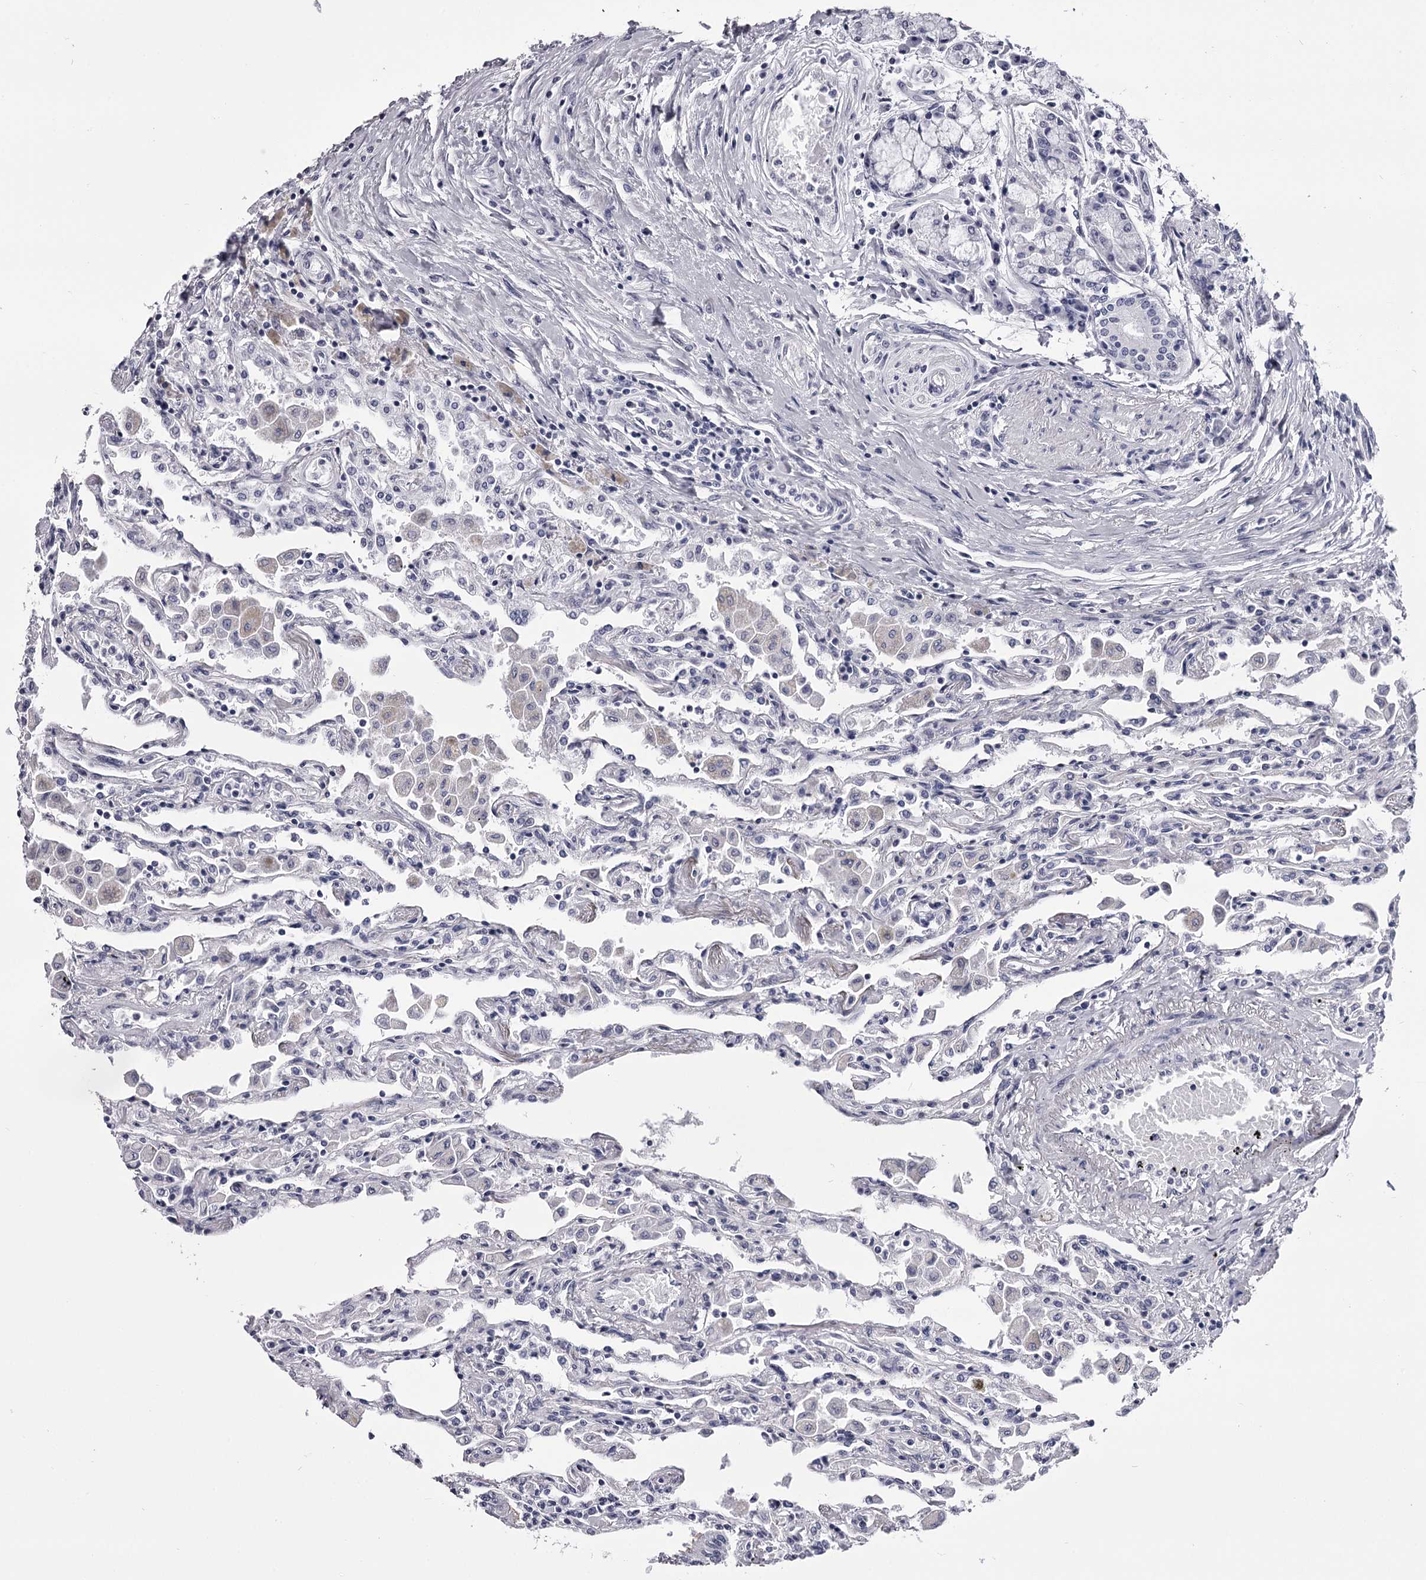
{"staining": {"intensity": "negative", "quantity": "none", "location": "none"}, "tissue": "lung", "cell_type": "Alveolar cells", "image_type": "normal", "snomed": [{"axis": "morphology", "description": "Normal tissue, NOS"}, {"axis": "topography", "description": "Bronchus"}, {"axis": "topography", "description": "Lung"}], "caption": "DAB (3,3'-diaminobenzidine) immunohistochemical staining of unremarkable human lung displays no significant positivity in alveolar cells. (DAB (3,3'-diaminobenzidine) immunohistochemistry (IHC) with hematoxylin counter stain).", "gene": "OVOL2", "patient": {"sex": "female", "age": 49}}